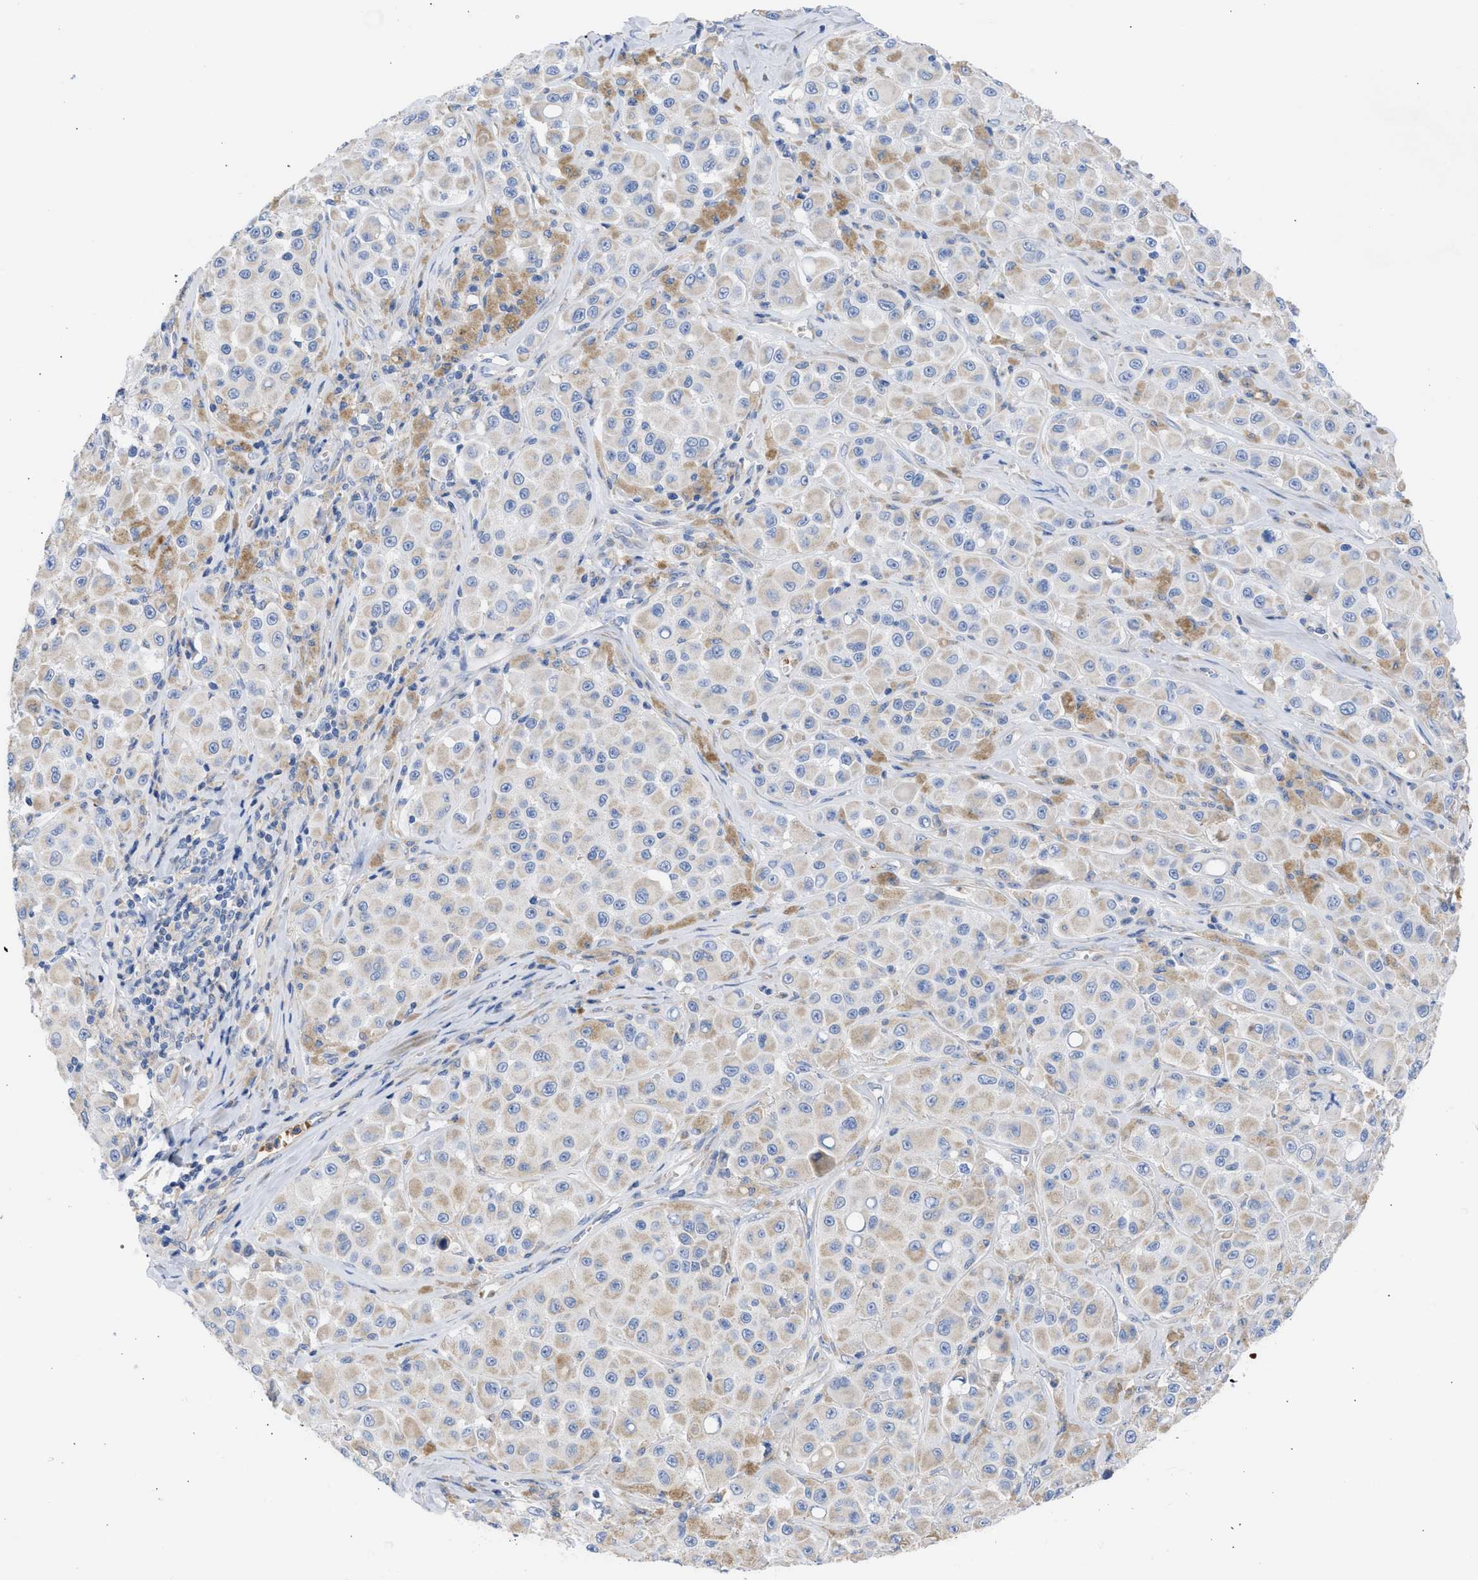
{"staining": {"intensity": "moderate", "quantity": "<25%", "location": "cytoplasmic/membranous"}, "tissue": "melanoma", "cell_type": "Tumor cells", "image_type": "cancer", "snomed": [{"axis": "morphology", "description": "Malignant melanoma, NOS"}, {"axis": "topography", "description": "Skin"}], "caption": "Immunohistochemistry (IHC) (DAB) staining of malignant melanoma shows moderate cytoplasmic/membranous protein staining in about <25% of tumor cells.", "gene": "BTG3", "patient": {"sex": "male", "age": 84}}